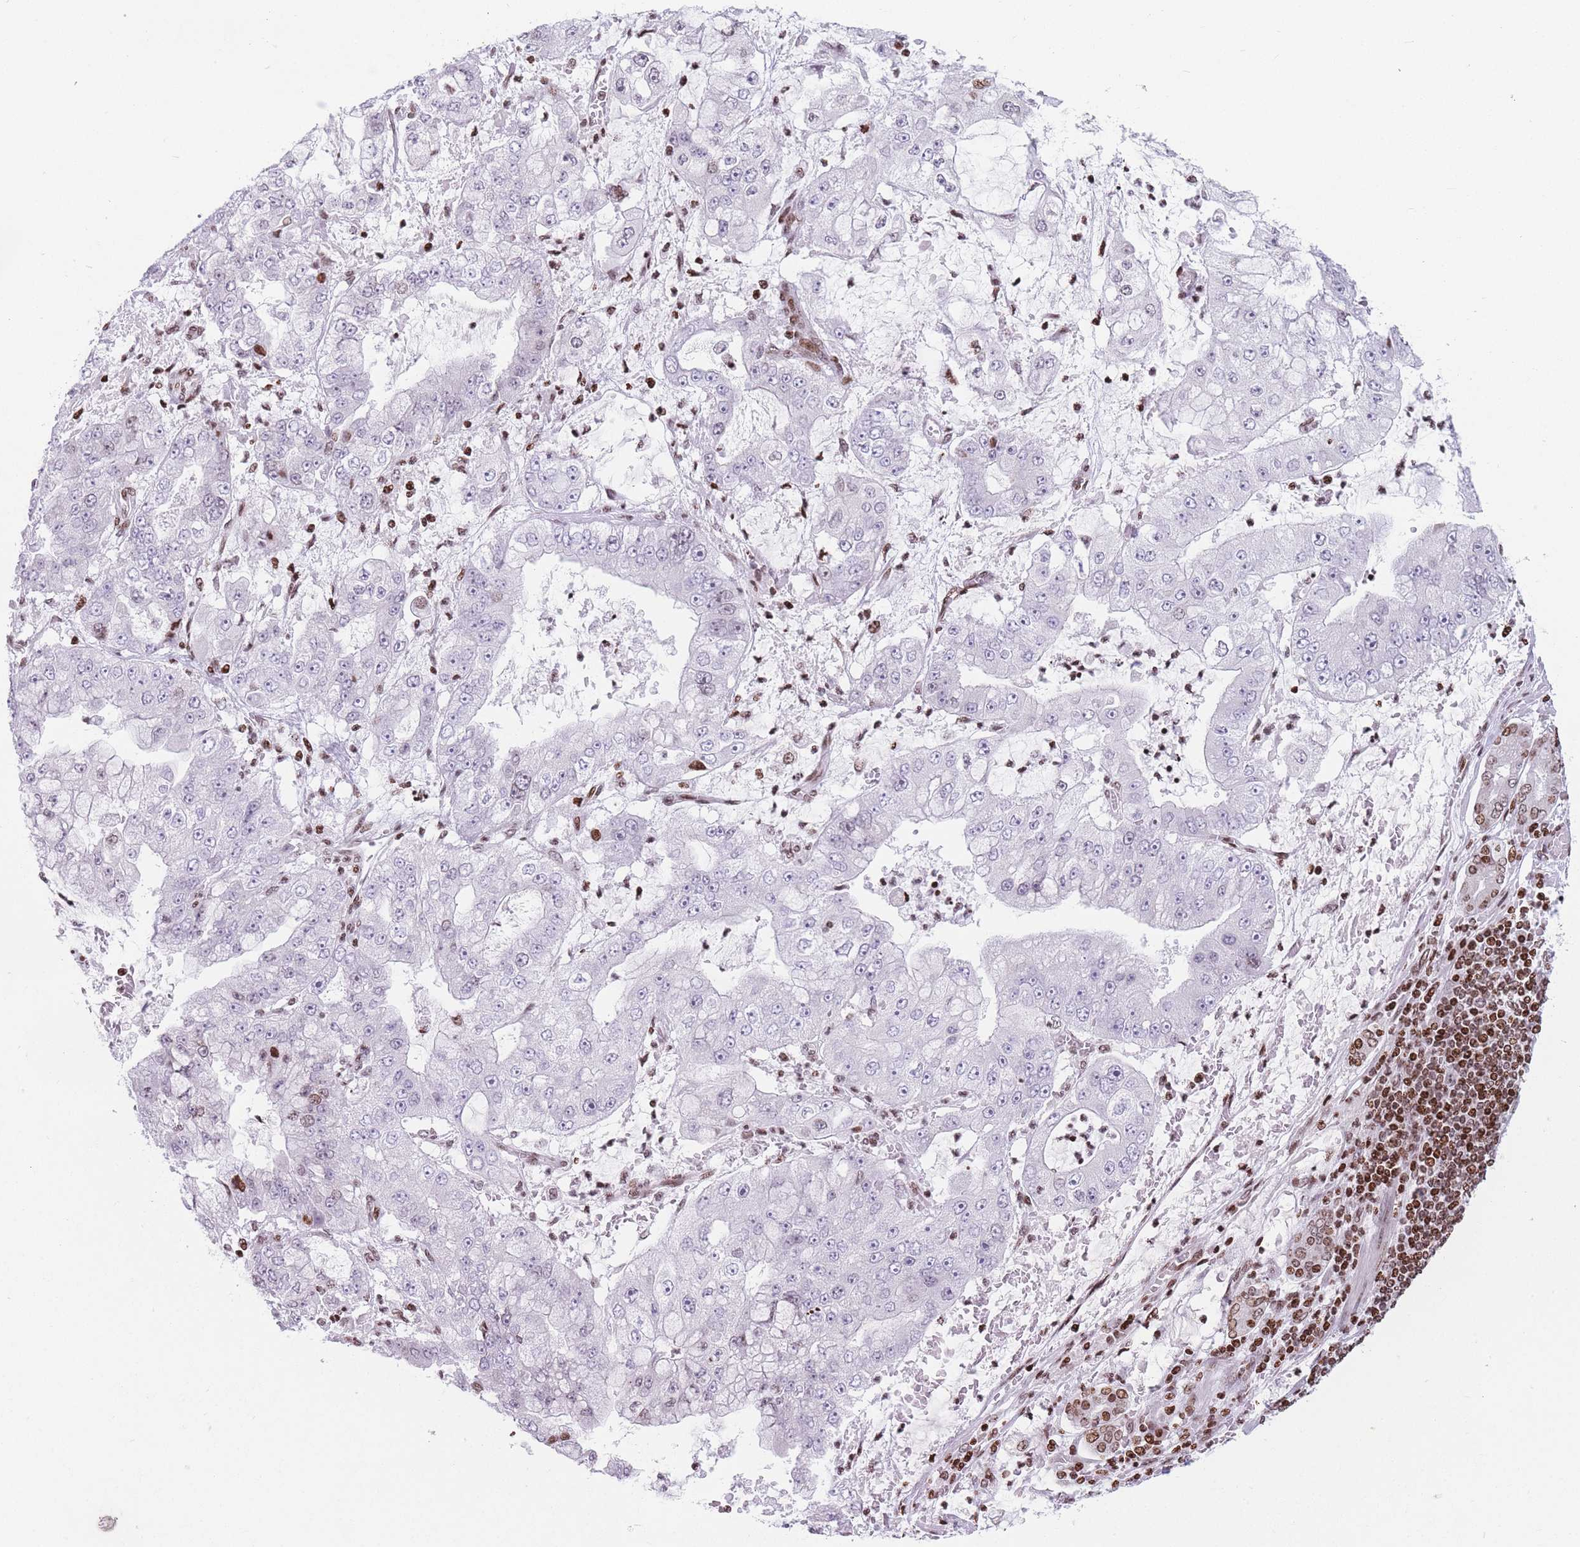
{"staining": {"intensity": "weak", "quantity": "<25%", "location": "nuclear"}, "tissue": "stomach cancer", "cell_type": "Tumor cells", "image_type": "cancer", "snomed": [{"axis": "morphology", "description": "Adenocarcinoma, NOS"}, {"axis": "topography", "description": "Stomach"}], "caption": "Immunohistochemistry of human stomach adenocarcinoma reveals no staining in tumor cells.", "gene": "AK9", "patient": {"sex": "male", "age": 76}}